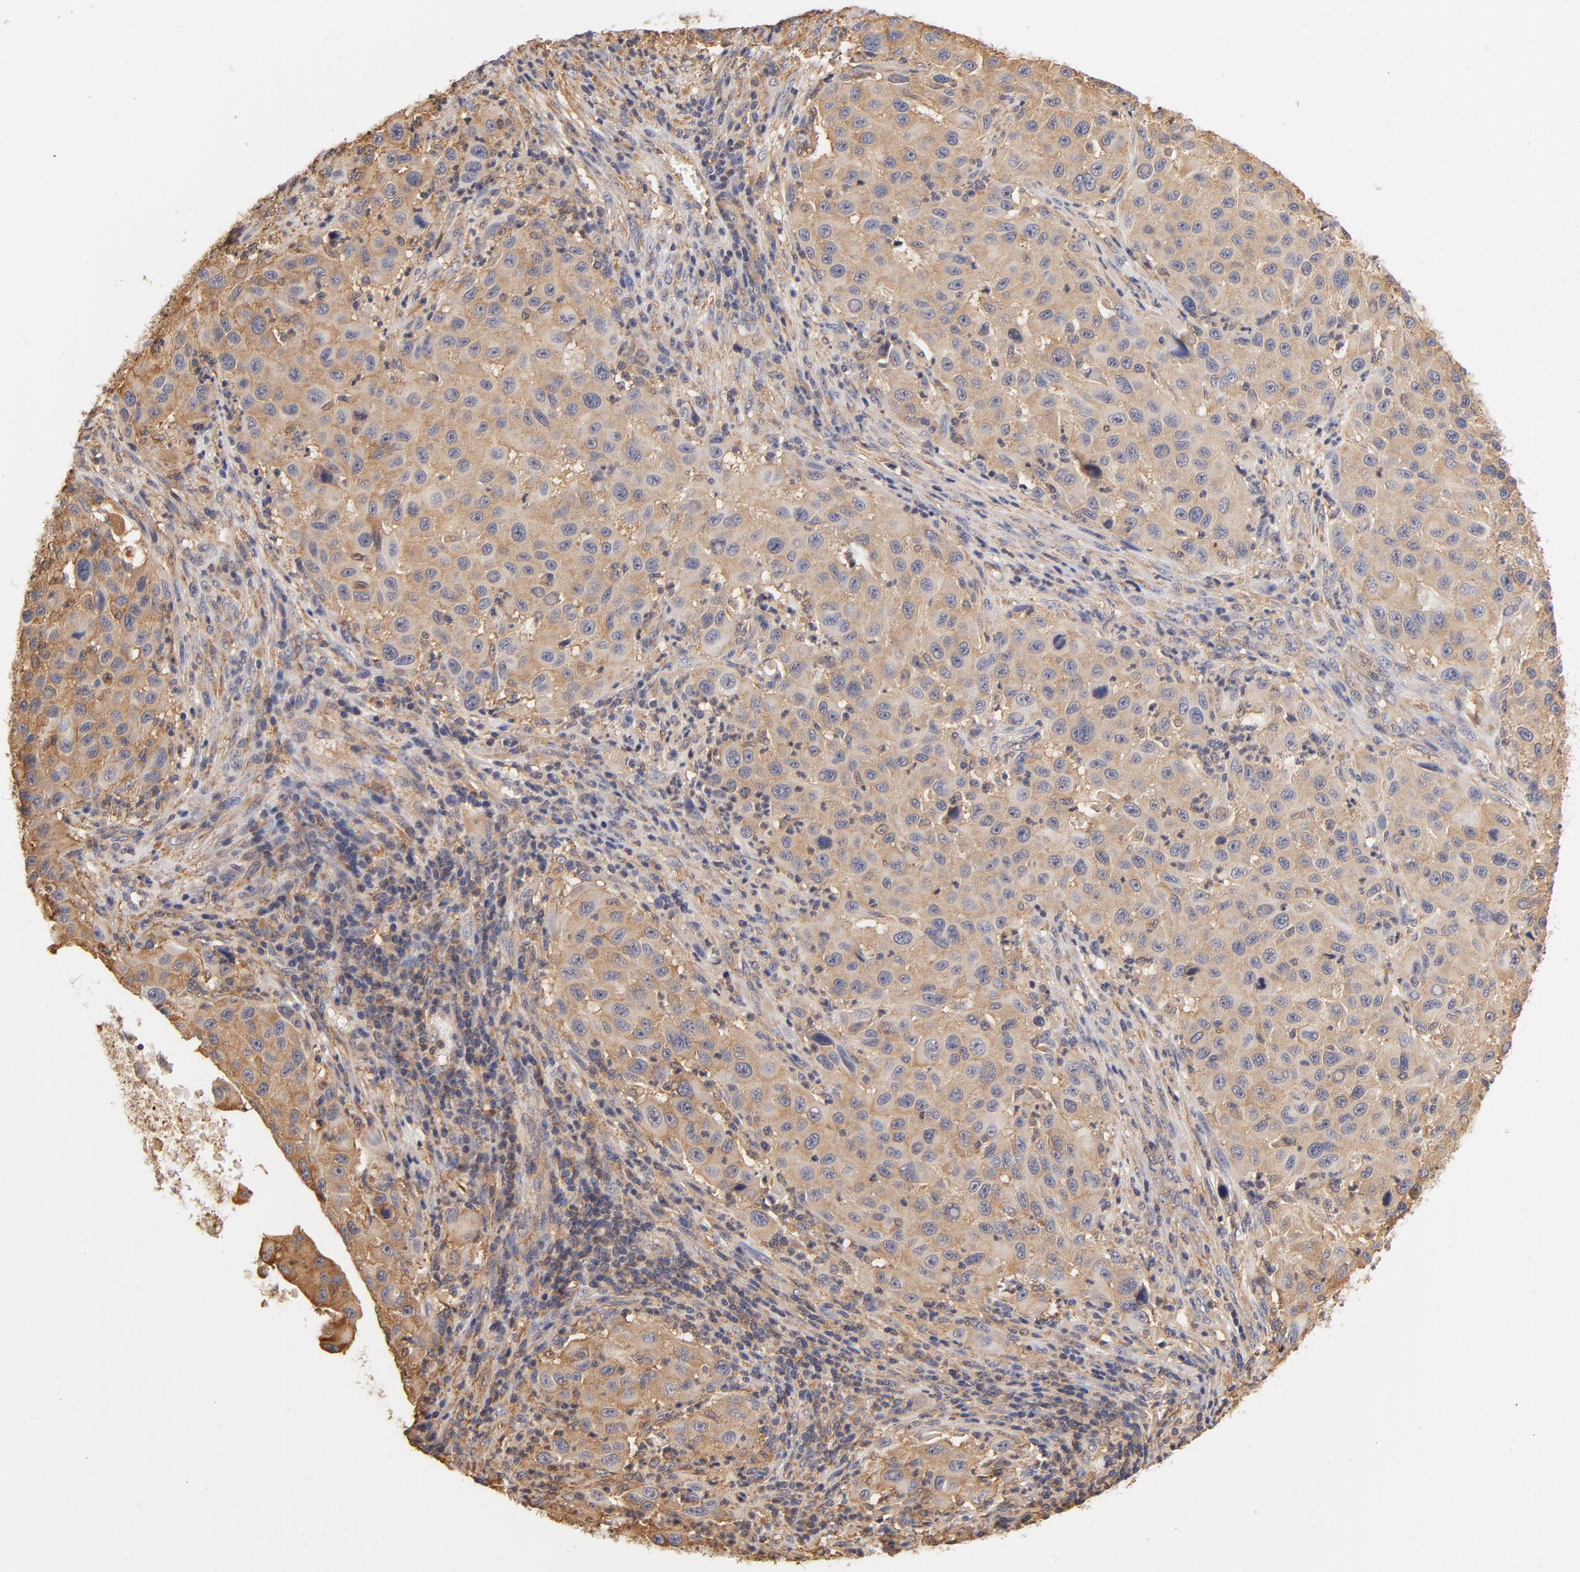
{"staining": {"intensity": "weak", "quantity": ">75%", "location": "cytoplasmic/membranous"}, "tissue": "melanoma", "cell_type": "Tumor cells", "image_type": "cancer", "snomed": [{"axis": "morphology", "description": "Malignant melanoma, Metastatic site"}, {"axis": "topography", "description": "Lymph node"}], "caption": "This is a histology image of IHC staining of malignant melanoma (metastatic site), which shows weak positivity in the cytoplasmic/membranous of tumor cells.", "gene": "FCMR", "patient": {"sex": "male", "age": 61}}